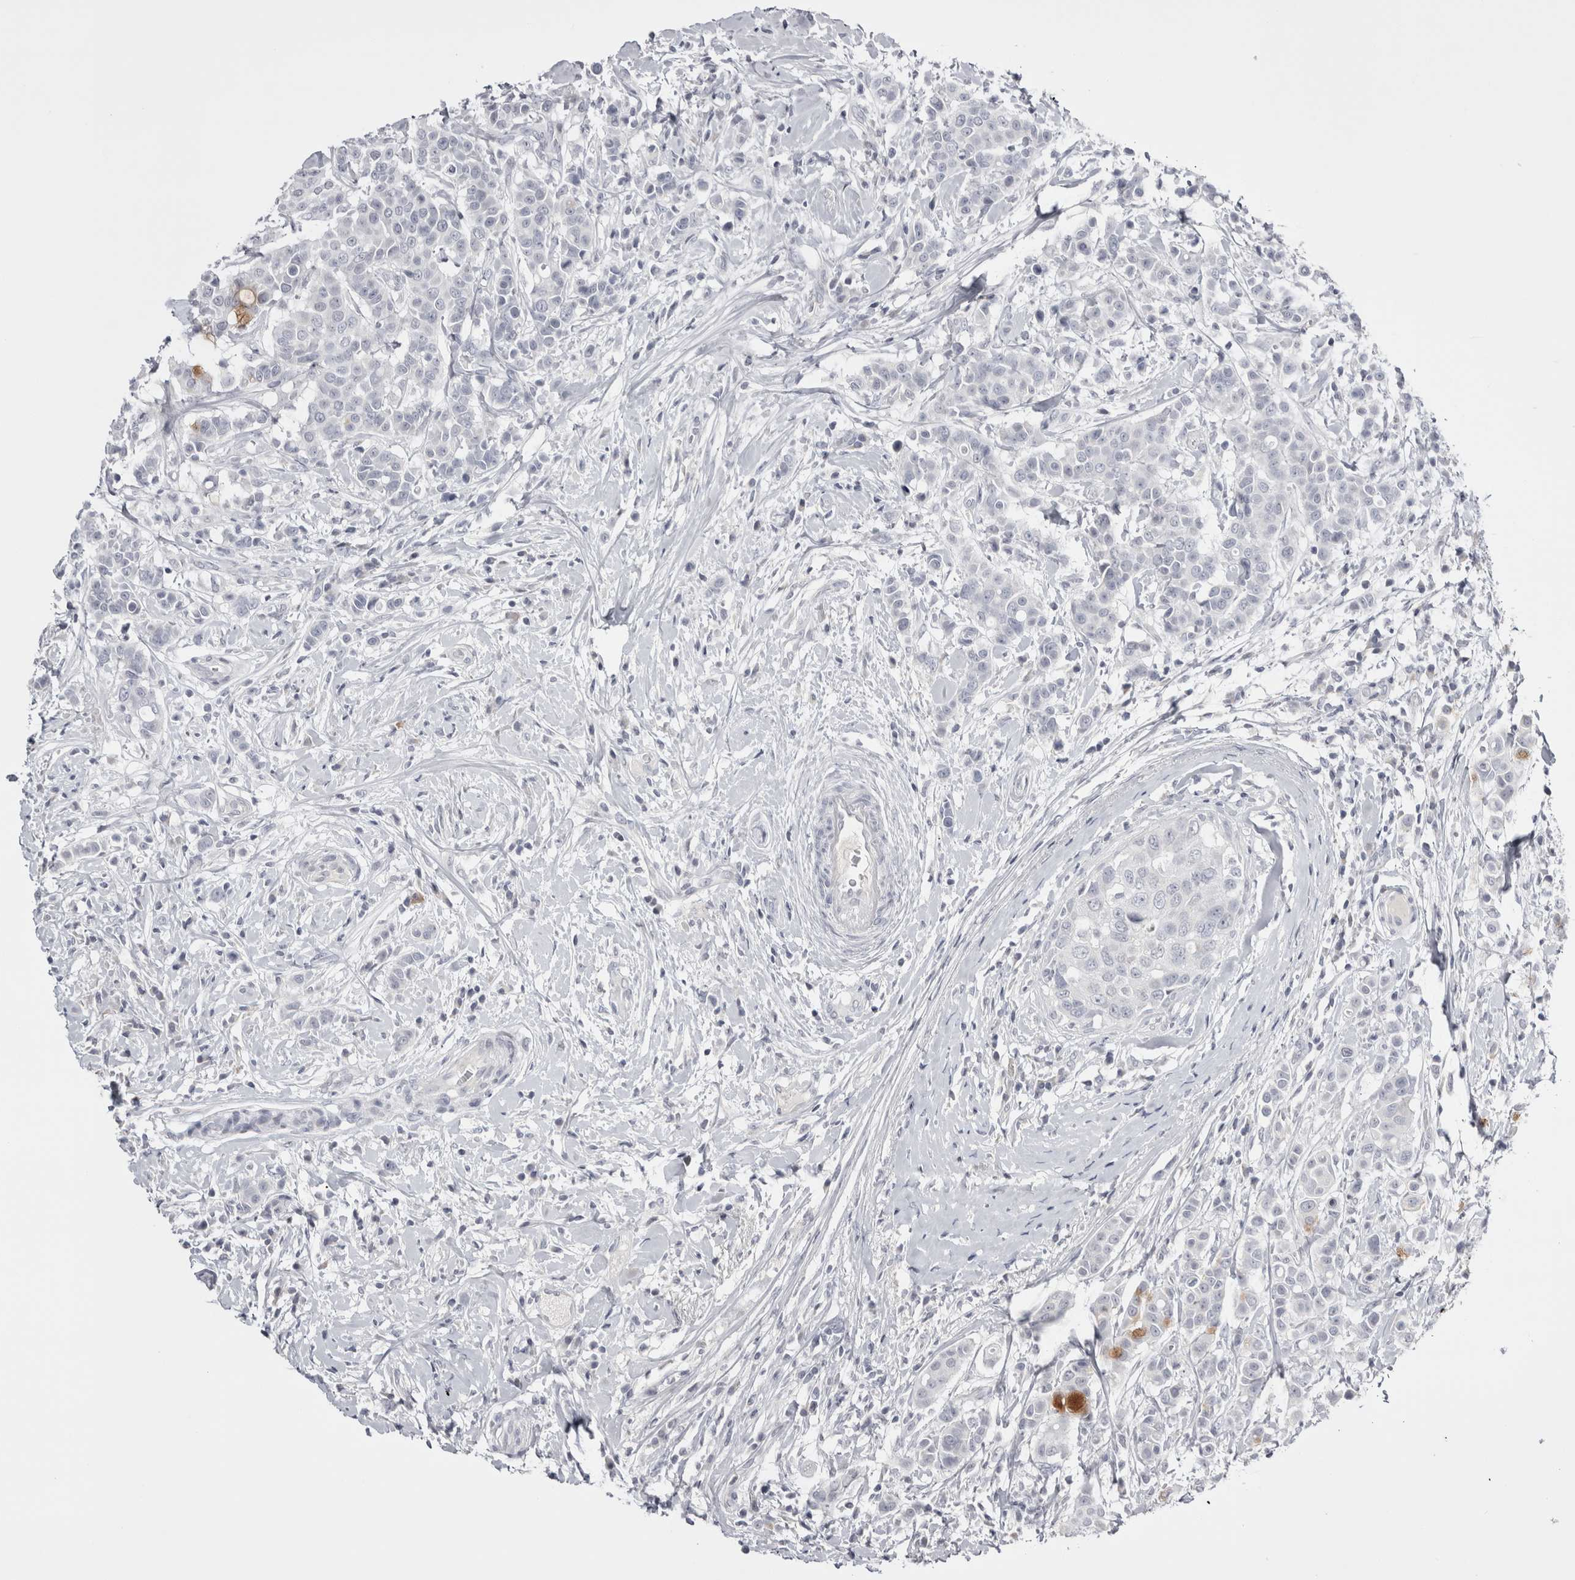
{"staining": {"intensity": "negative", "quantity": "none", "location": "none"}, "tissue": "breast cancer", "cell_type": "Tumor cells", "image_type": "cancer", "snomed": [{"axis": "morphology", "description": "Duct carcinoma"}, {"axis": "topography", "description": "Breast"}], "caption": "This histopathology image is of breast cancer stained with immunohistochemistry (IHC) to label a protein in brown with the nuclei are counter-stained blue. There is no positivity in tumor cells. Brightfield microscopy of immunohistochemistry stained with DAB (3,3'-diaminobenzidine) (brown) and hematoxylin (blue), captured at high magnification.", "gene": "FNDC8", "patient": {"sex": "female", "age": 27}}